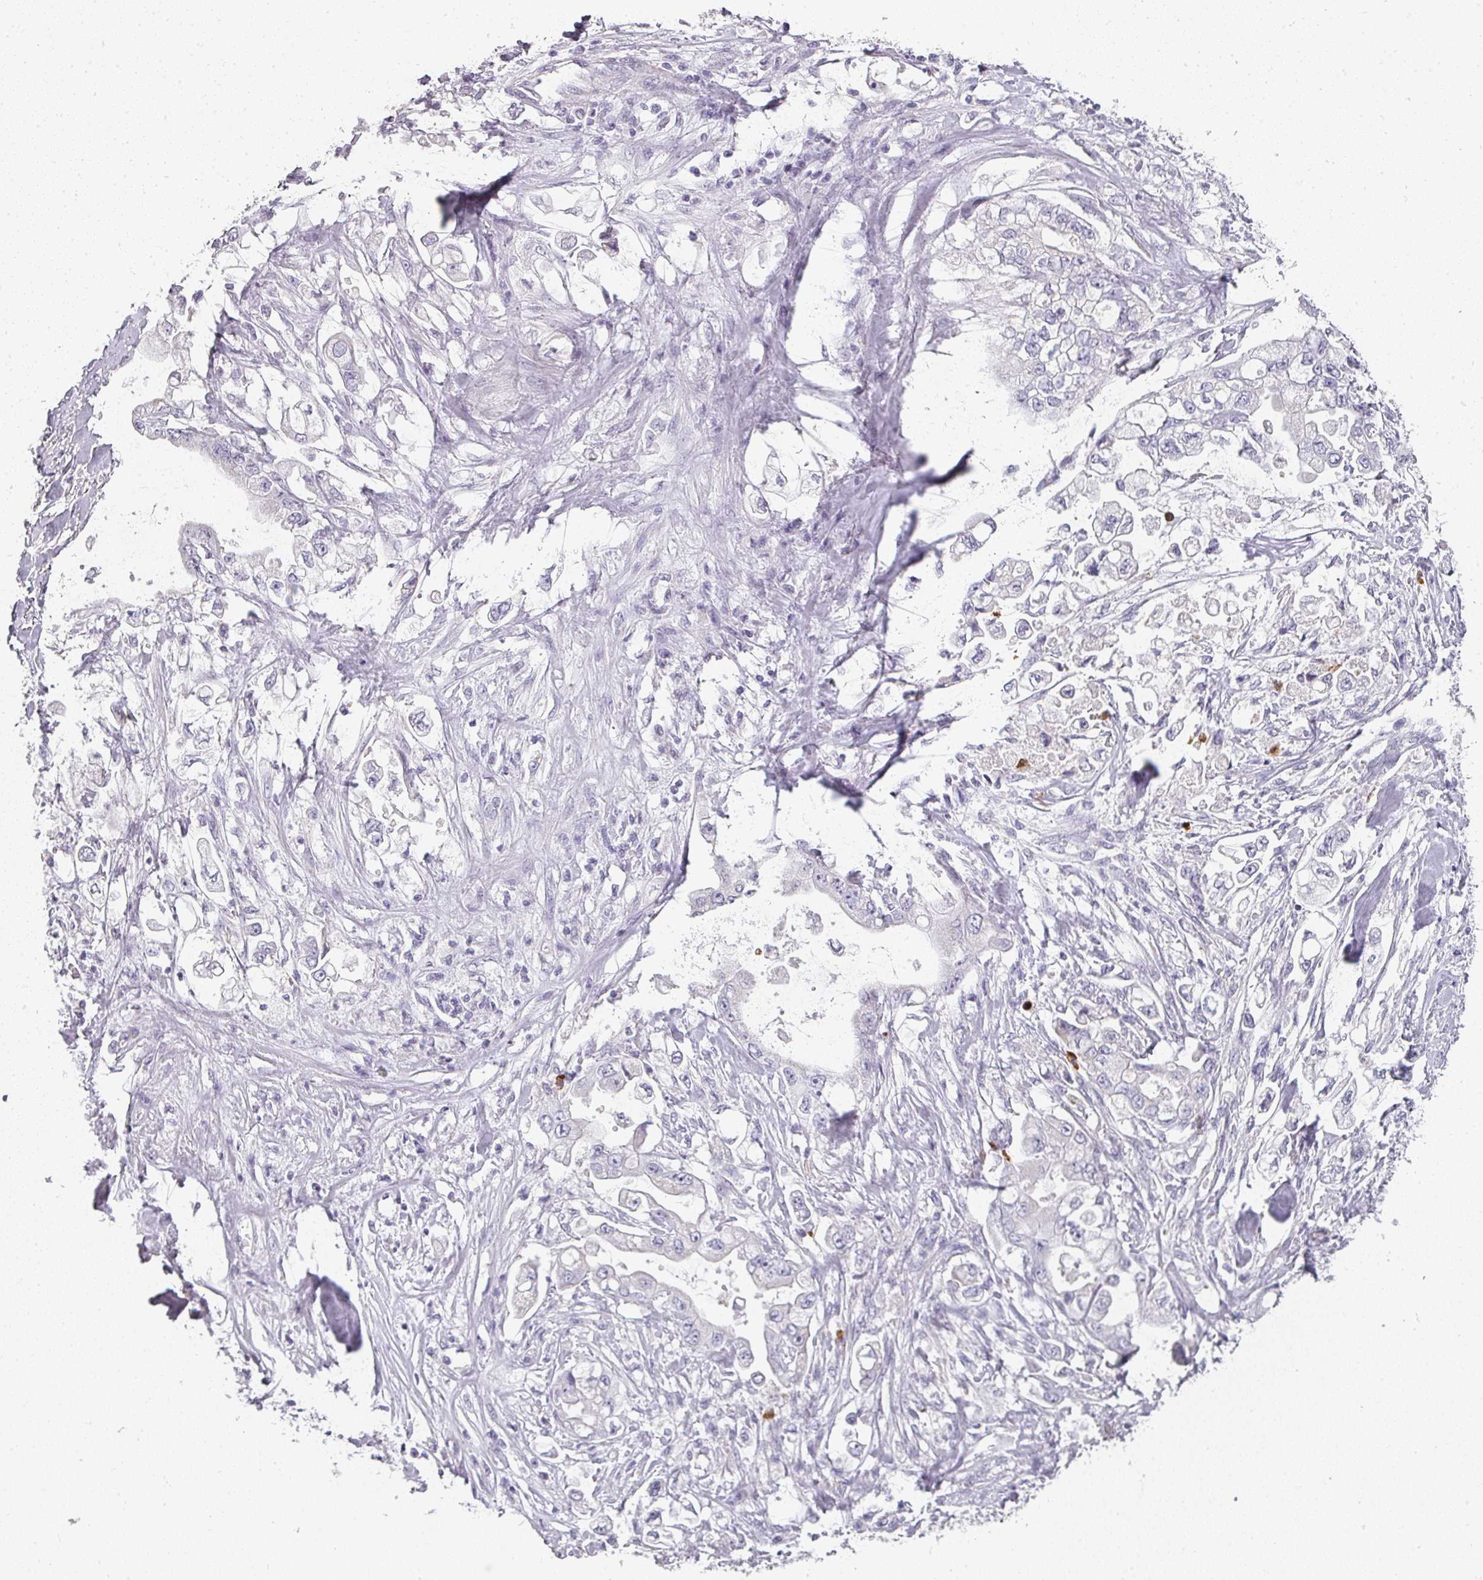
{"staining": {"intensity": "negative", "quantity": "none", "location": "none"}, "tissue": "stomach cancer", "cell_type": "Tumor cells", "image_type": "cancer", "snomed": [{"axis": "morphology", "description": "Adenocarcinoma, NOS"}, {"axis": "topography", "description": "Stomach"}], "caption": "Tumor cells are negative for protein expression in human stomach cancer (adenocarcinoma).", "gene": "CAMP", "patient": {"sex": "male", "age": 62}}